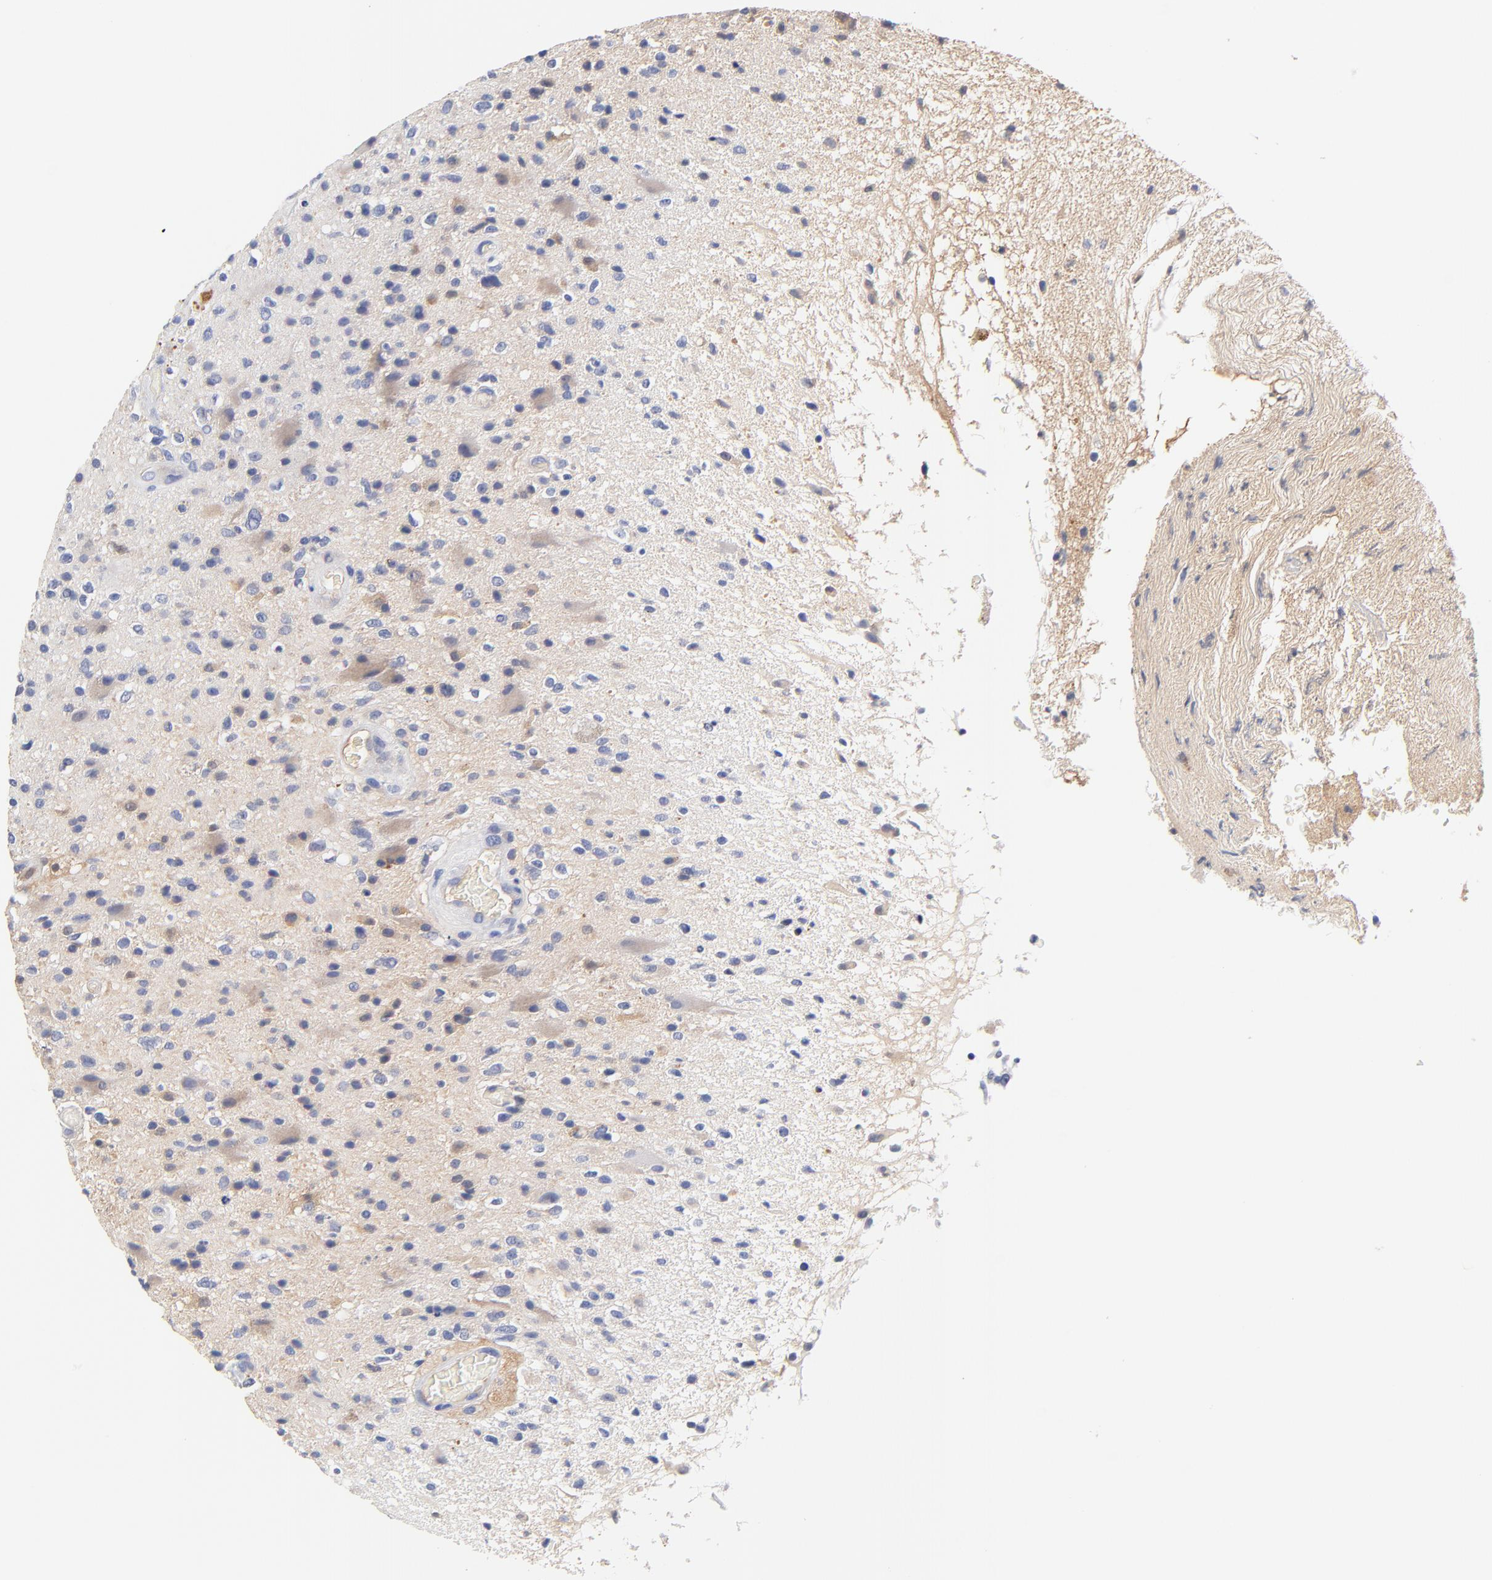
{"staining": {"intensity": "weak", "quantity": "<25%", "location": "cytoplasmic/membranous"}, "tissue": "glioma", "cell_type": "Tumor cells", "image_type": "cancer", "snomed": [{"axis": "morphology", "description": "Glioma, malignant, High grade"}, {"axis": "topography", "description": "Brain"}], "caption": "High power microscopy micrograph of an immunohistochemistry (IHC) micrograph of high-grade glioma (malignant), revealing no significant expression in tumor cells.", "gene": "IGLV3-10", "patient": {"sex": "male", "age": 33}}